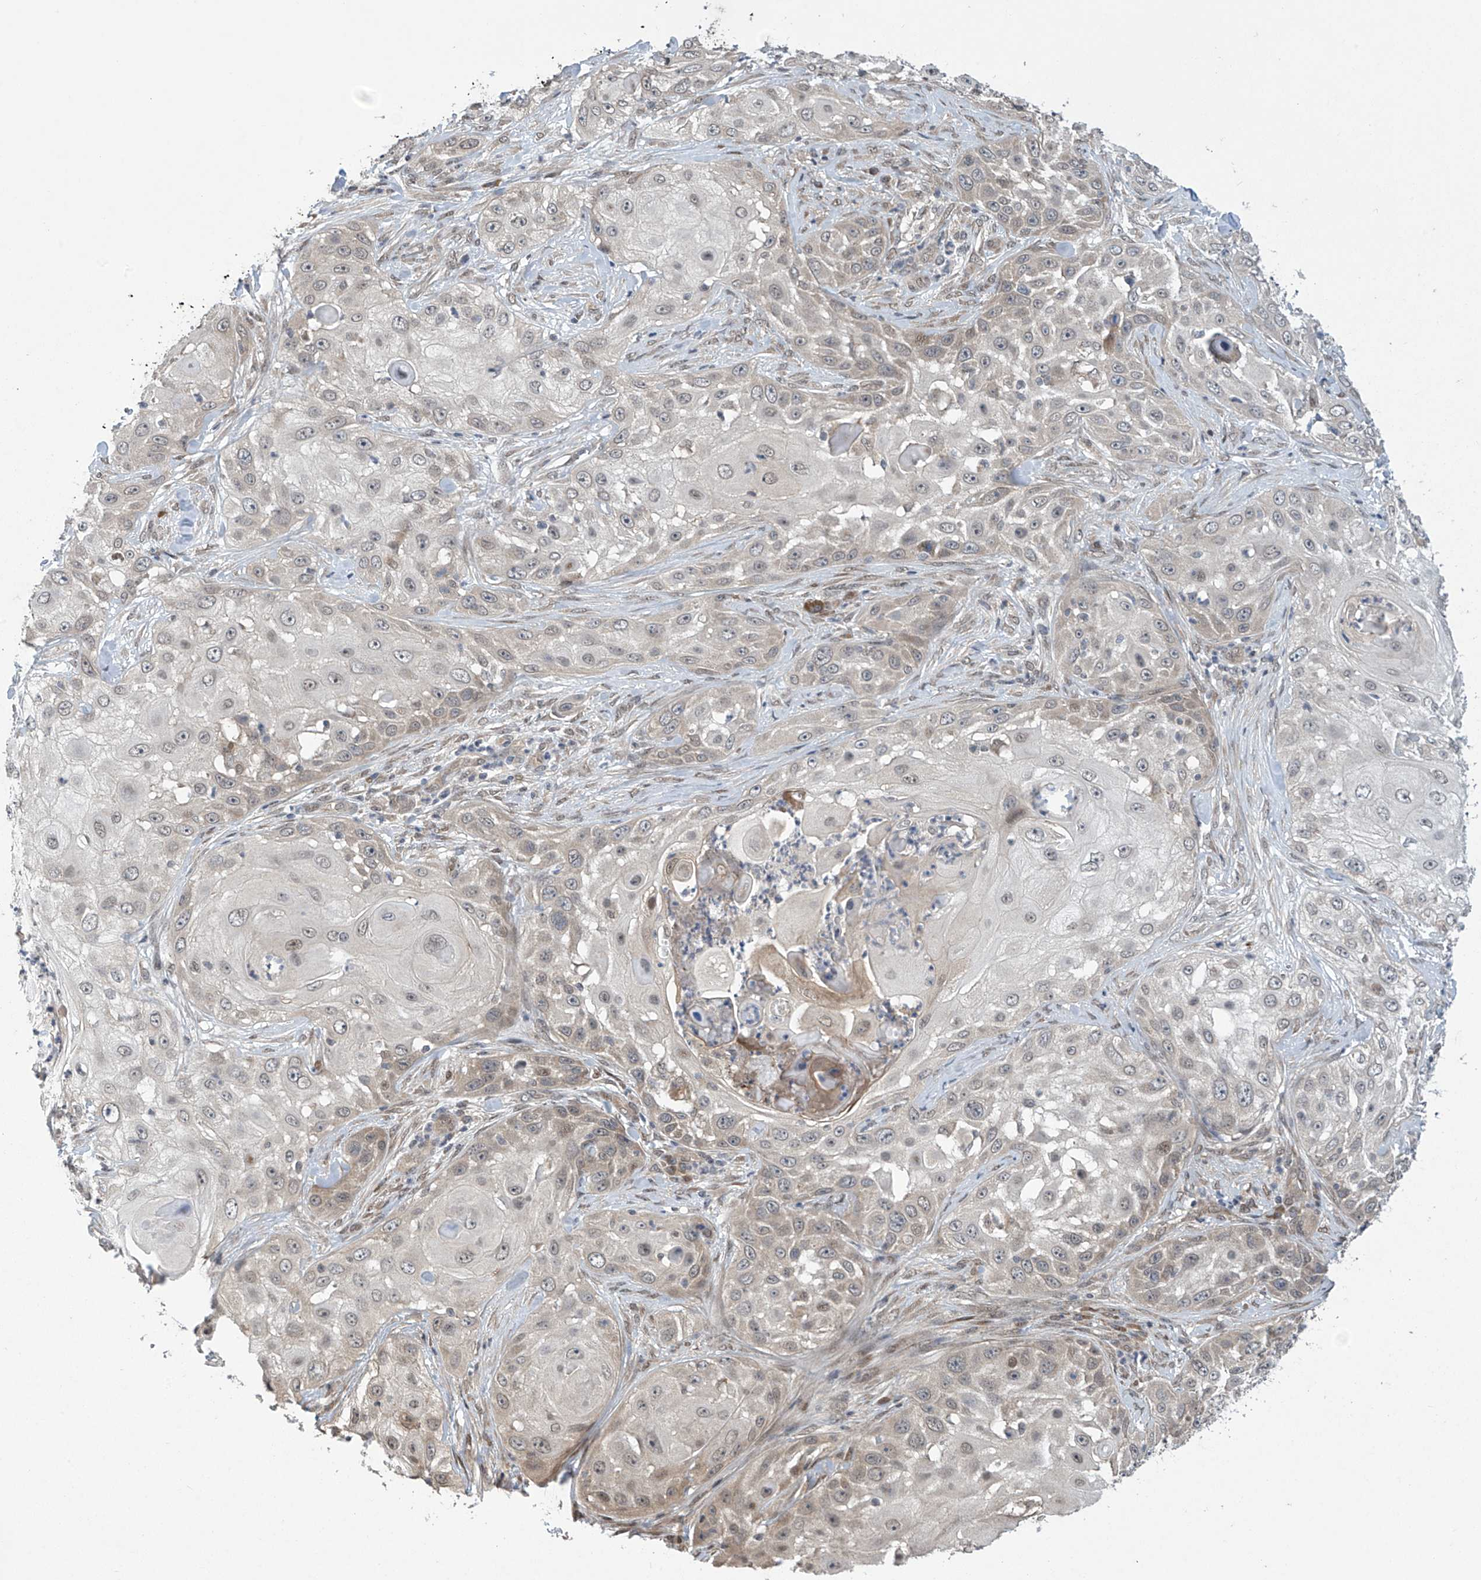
{"staining": {"intensity": "weak", "quantity": "<25%", "location": "nuclear"}, "tissue": "skin cancer", "cell_type": "Tumor cells", "image_type": "cancer", "snomed": [{"axis": "morphology", "description": "Squamous cell carcinoma, NOS"}, {"axis": "topography", "description": "Skin"}], "caption": "IHC of skin cancer displays no expression in tumor cells.", "gene": "ABHD13", "patient": {"sex": "female", "age": 44}}